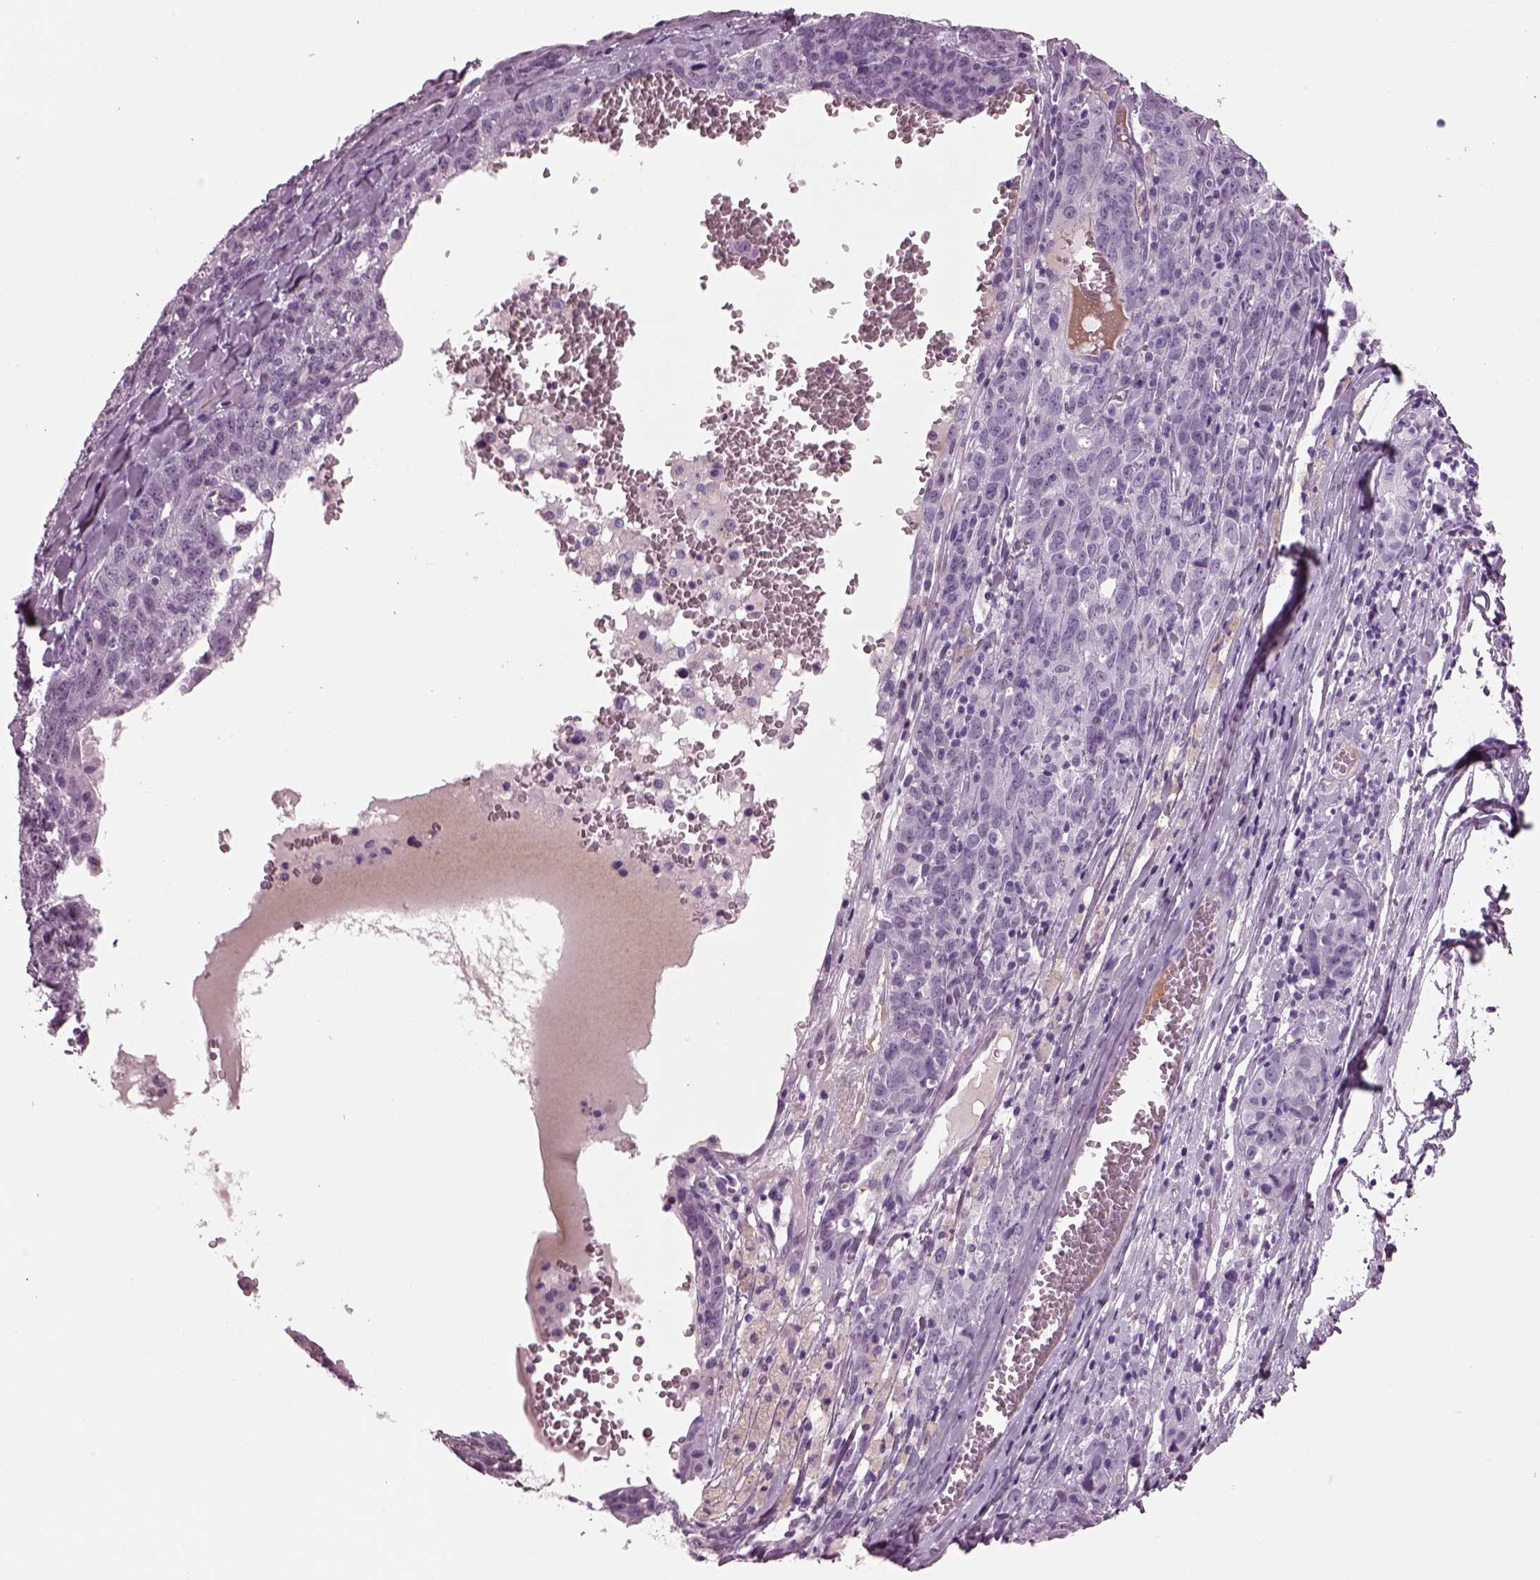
{"staining": {"intensity": "negative", "quantity": "none", "location": "none"}, "tissue": "ovarian cancer", "cell_type": "Tumor cells", "image_type": "cancer", "snomed": [{"axis": "morphology", "description": "Cystadenocarcinoma, serous, NOS"}, {"axis": "topography", "description": "Ovary"}], "caption": "This is a histopathology image of immunohistochemistry (IHC) staining of serous cystadenocarcinoma (ovarian), which shows no expression in tumor cells.", "gene": "KRTAP3-2", "patient": {"sex": "female", "age": 71}}